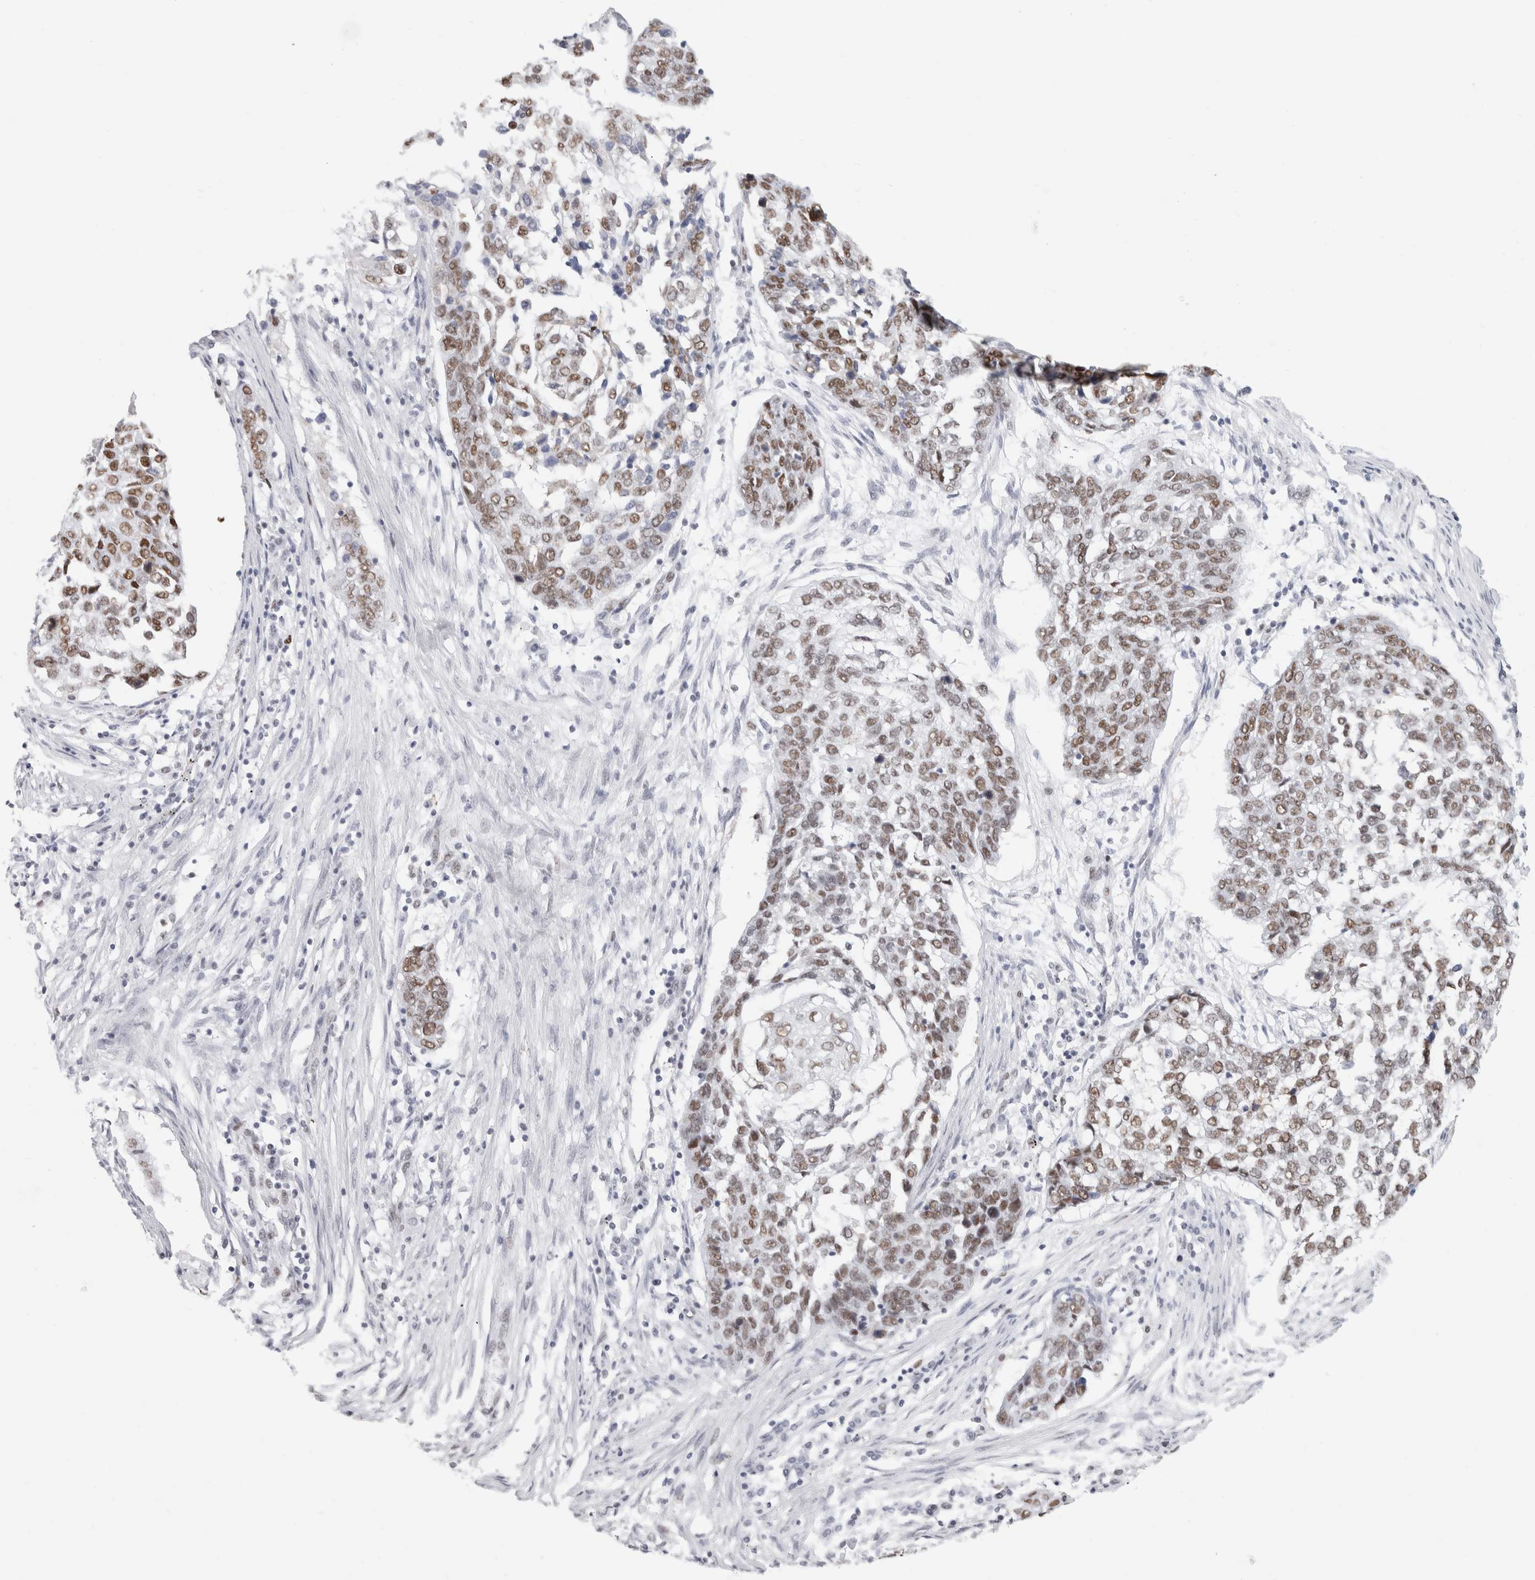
{"staining": {"intensity": "moderate", "quantity": ">75%", "location": "nuclear"}, "tissue": "lung cancer", "cell_type": "Tumor cells", "image_type": "cancer", "snomed": [{"axis": "morphology", "description": "Squamous cell carcinoma, NOS"}, {"axis": "topography", "description": "Lung"}], "caption": "The immunohistochemical stain highlights moderate nuclear staining in tumor cells of lung squamous cell carcinoma tissue.", "gene": "SMARCC1", "patient": {"sex": "female", "age": 63}}